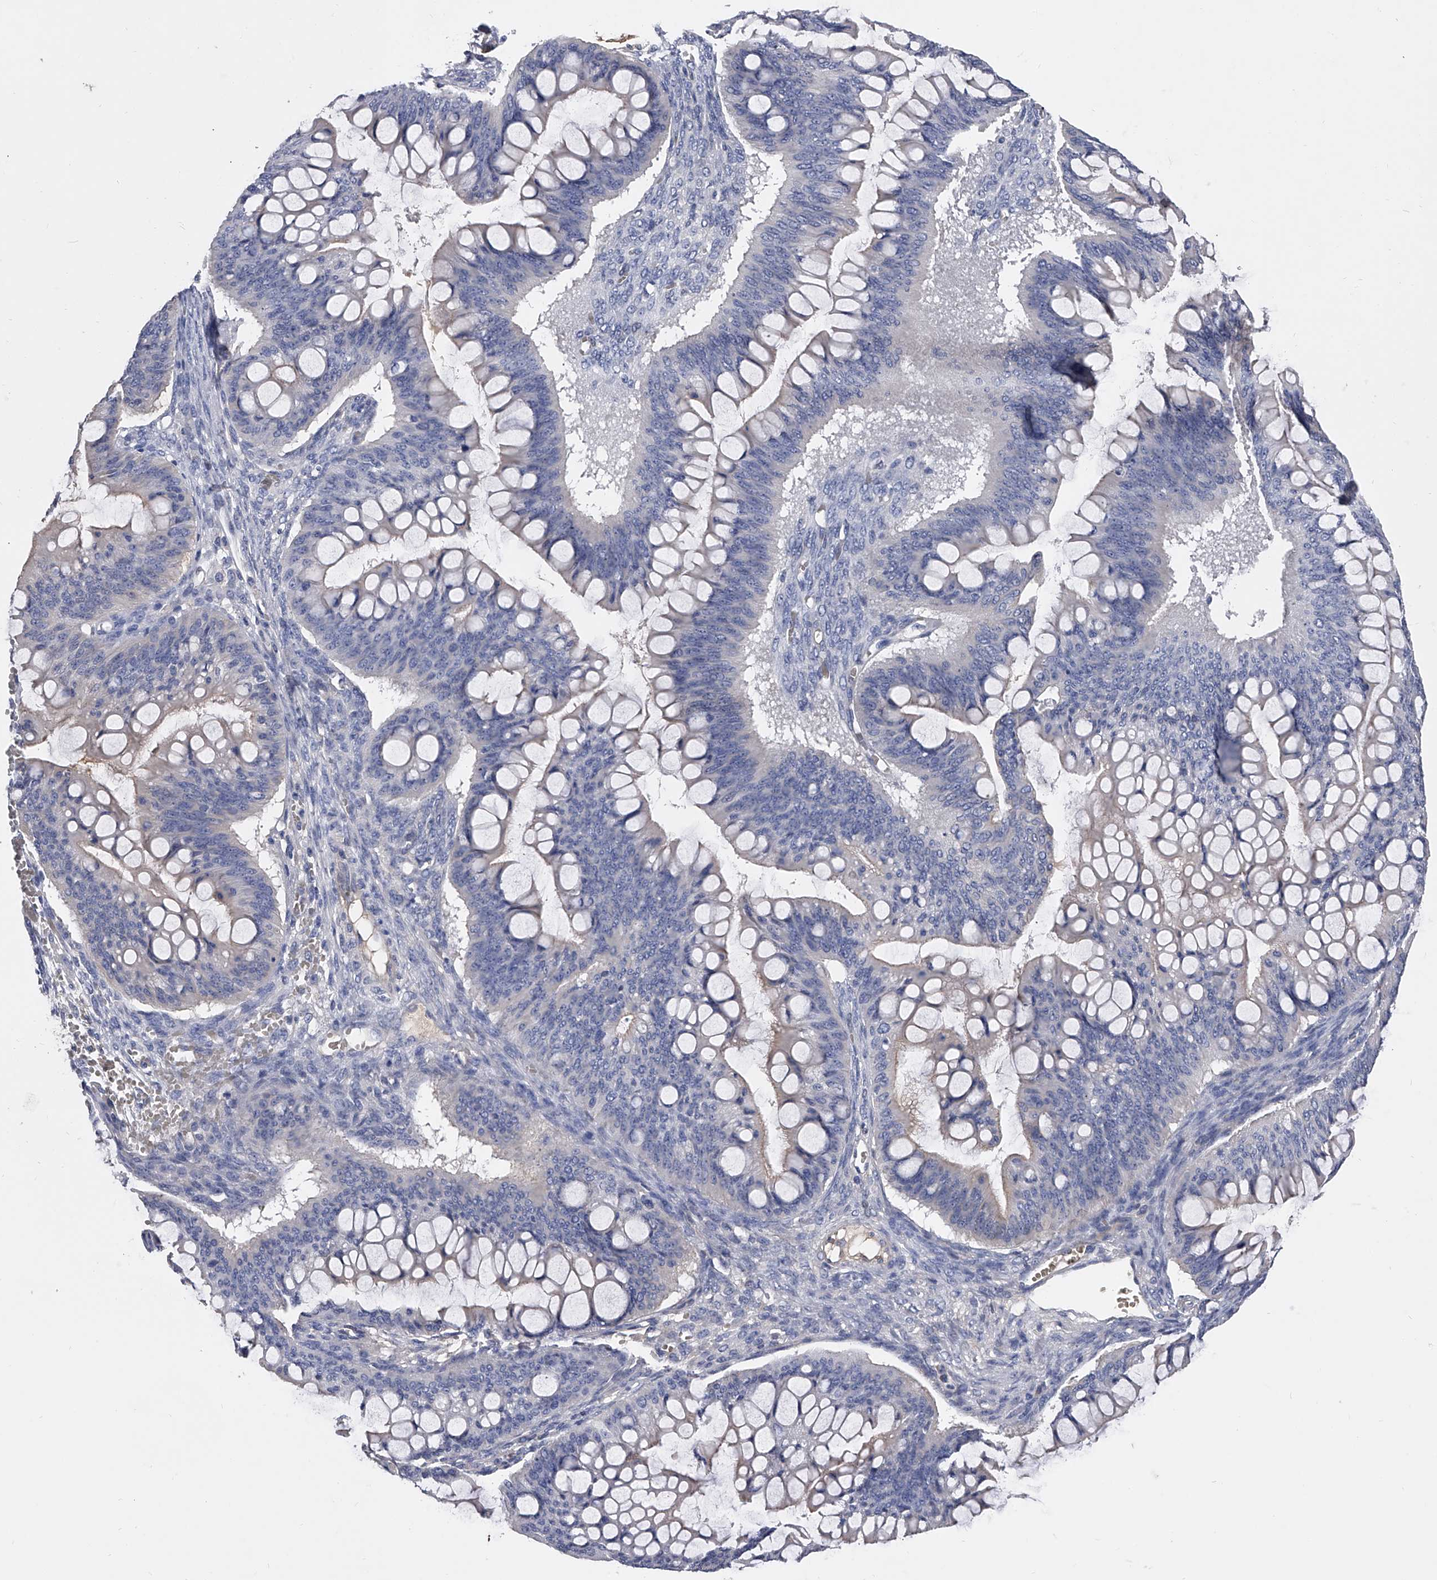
{"staining": {"intensity": "negative", "quantity": "none", "location": "none"}, "tissue": "ovarian cancer", "cell_type": "Tumor cells", "image_type": "cancer", "snomed": [{"axis": "morphology", "description": "Cystadenocarcinoma, mucinous, NOS"}, {"axis": "topography", "description": "Ovary"}], "caption": "There is no significant positivity in tumor cells of ovarian cancer.", "gene": "EFCAB7", "patient": {"sex": "female", "age": 73}}